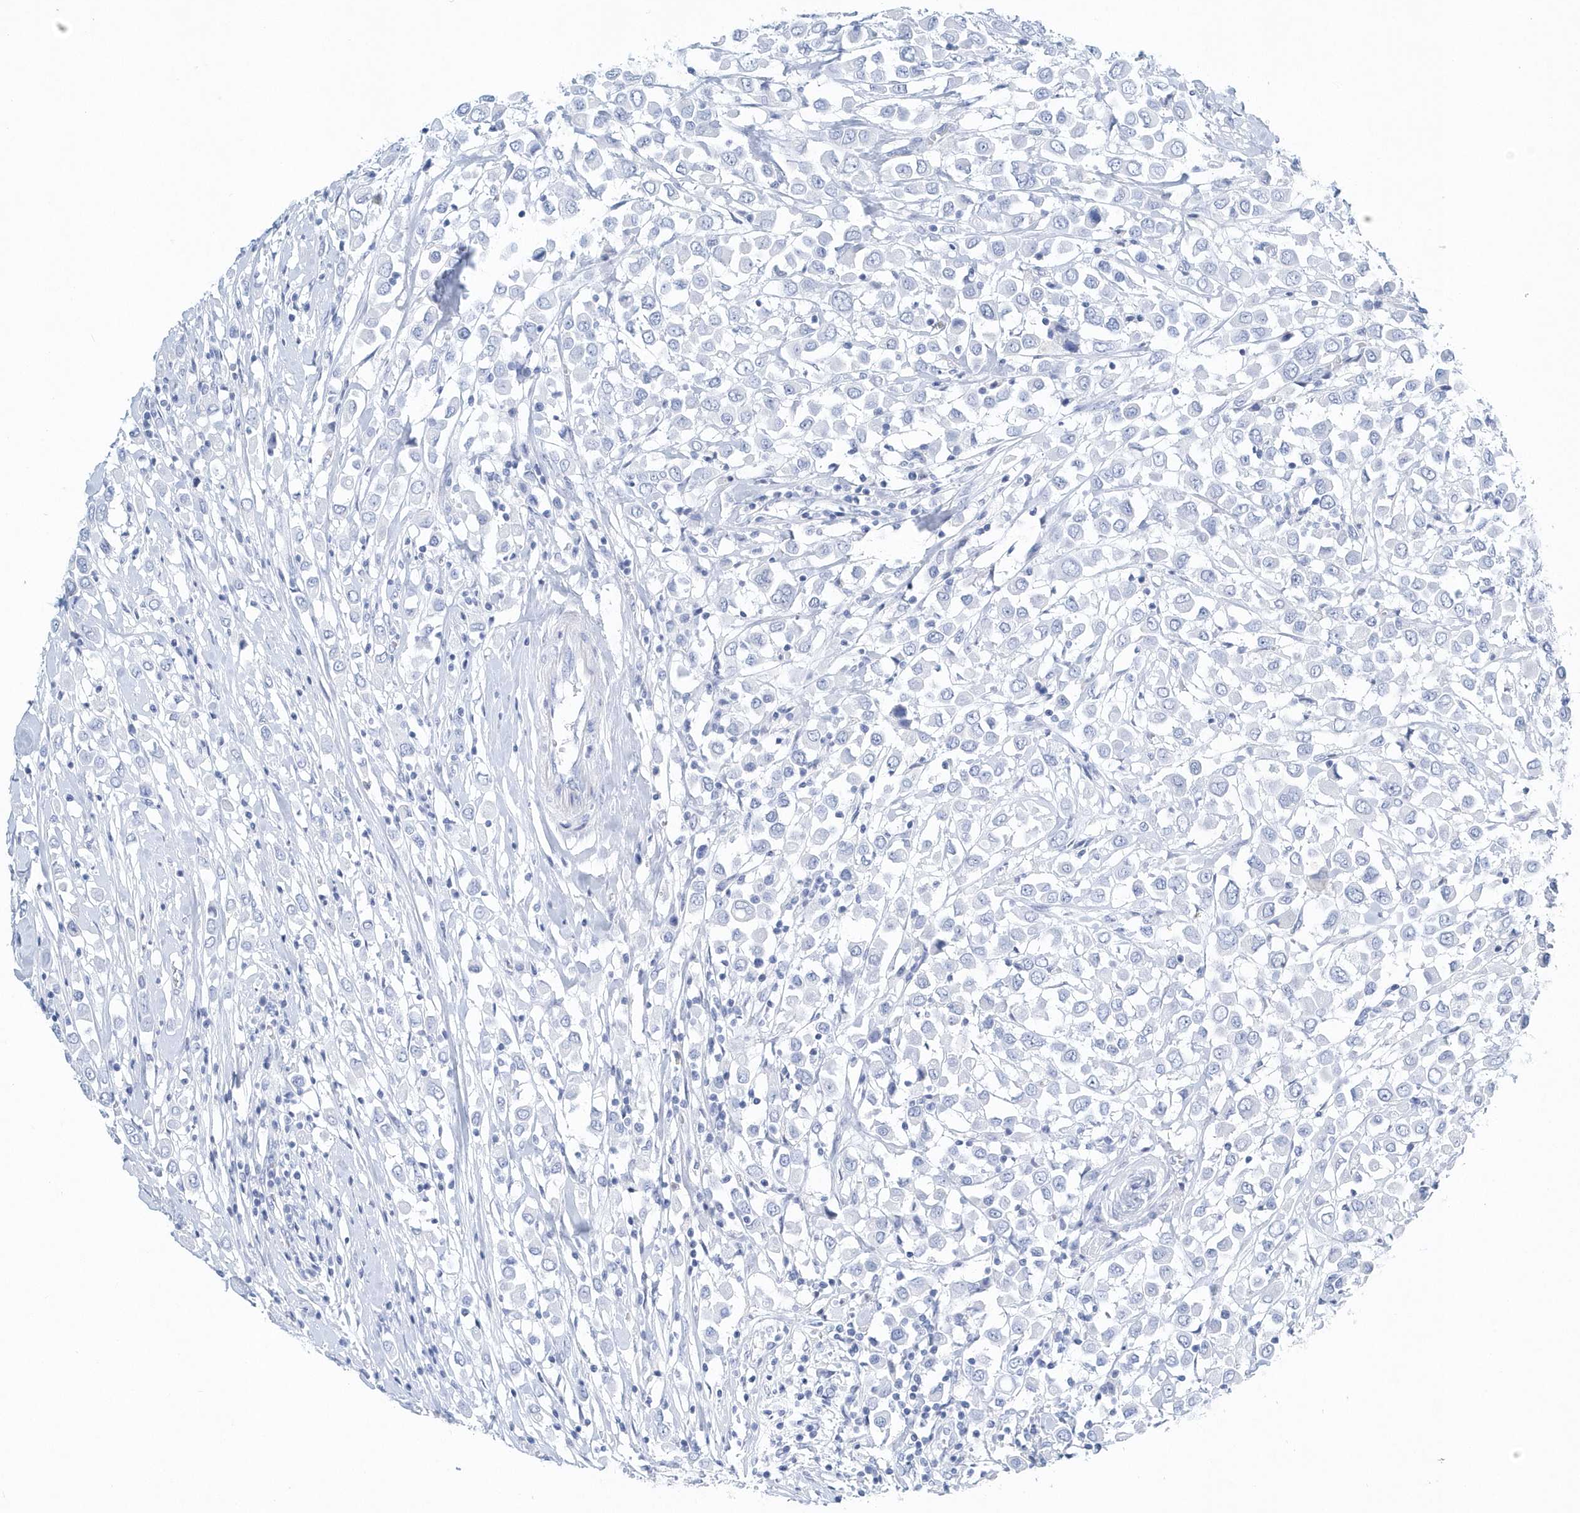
{"staining": {"intensity": "negative", "quantity": "none", "location": "none"}, "tissue": "breast cancer", "cell_type": "Tumor cells", "image_type": "cancer", "snomed": [{"axis": "morphology", "description": "Duct carcinoma"}, {"axis": "topography", "description": "Breast"}], "caption": "Immunohistochemistry (IHC) micrograph of neoplastic tissue: human breast cancer stained with DAB demonstrates no significant protein expression in tumor cells.", "gene": "PTPRO", "patient": {"sex": "female", "age": 61}}